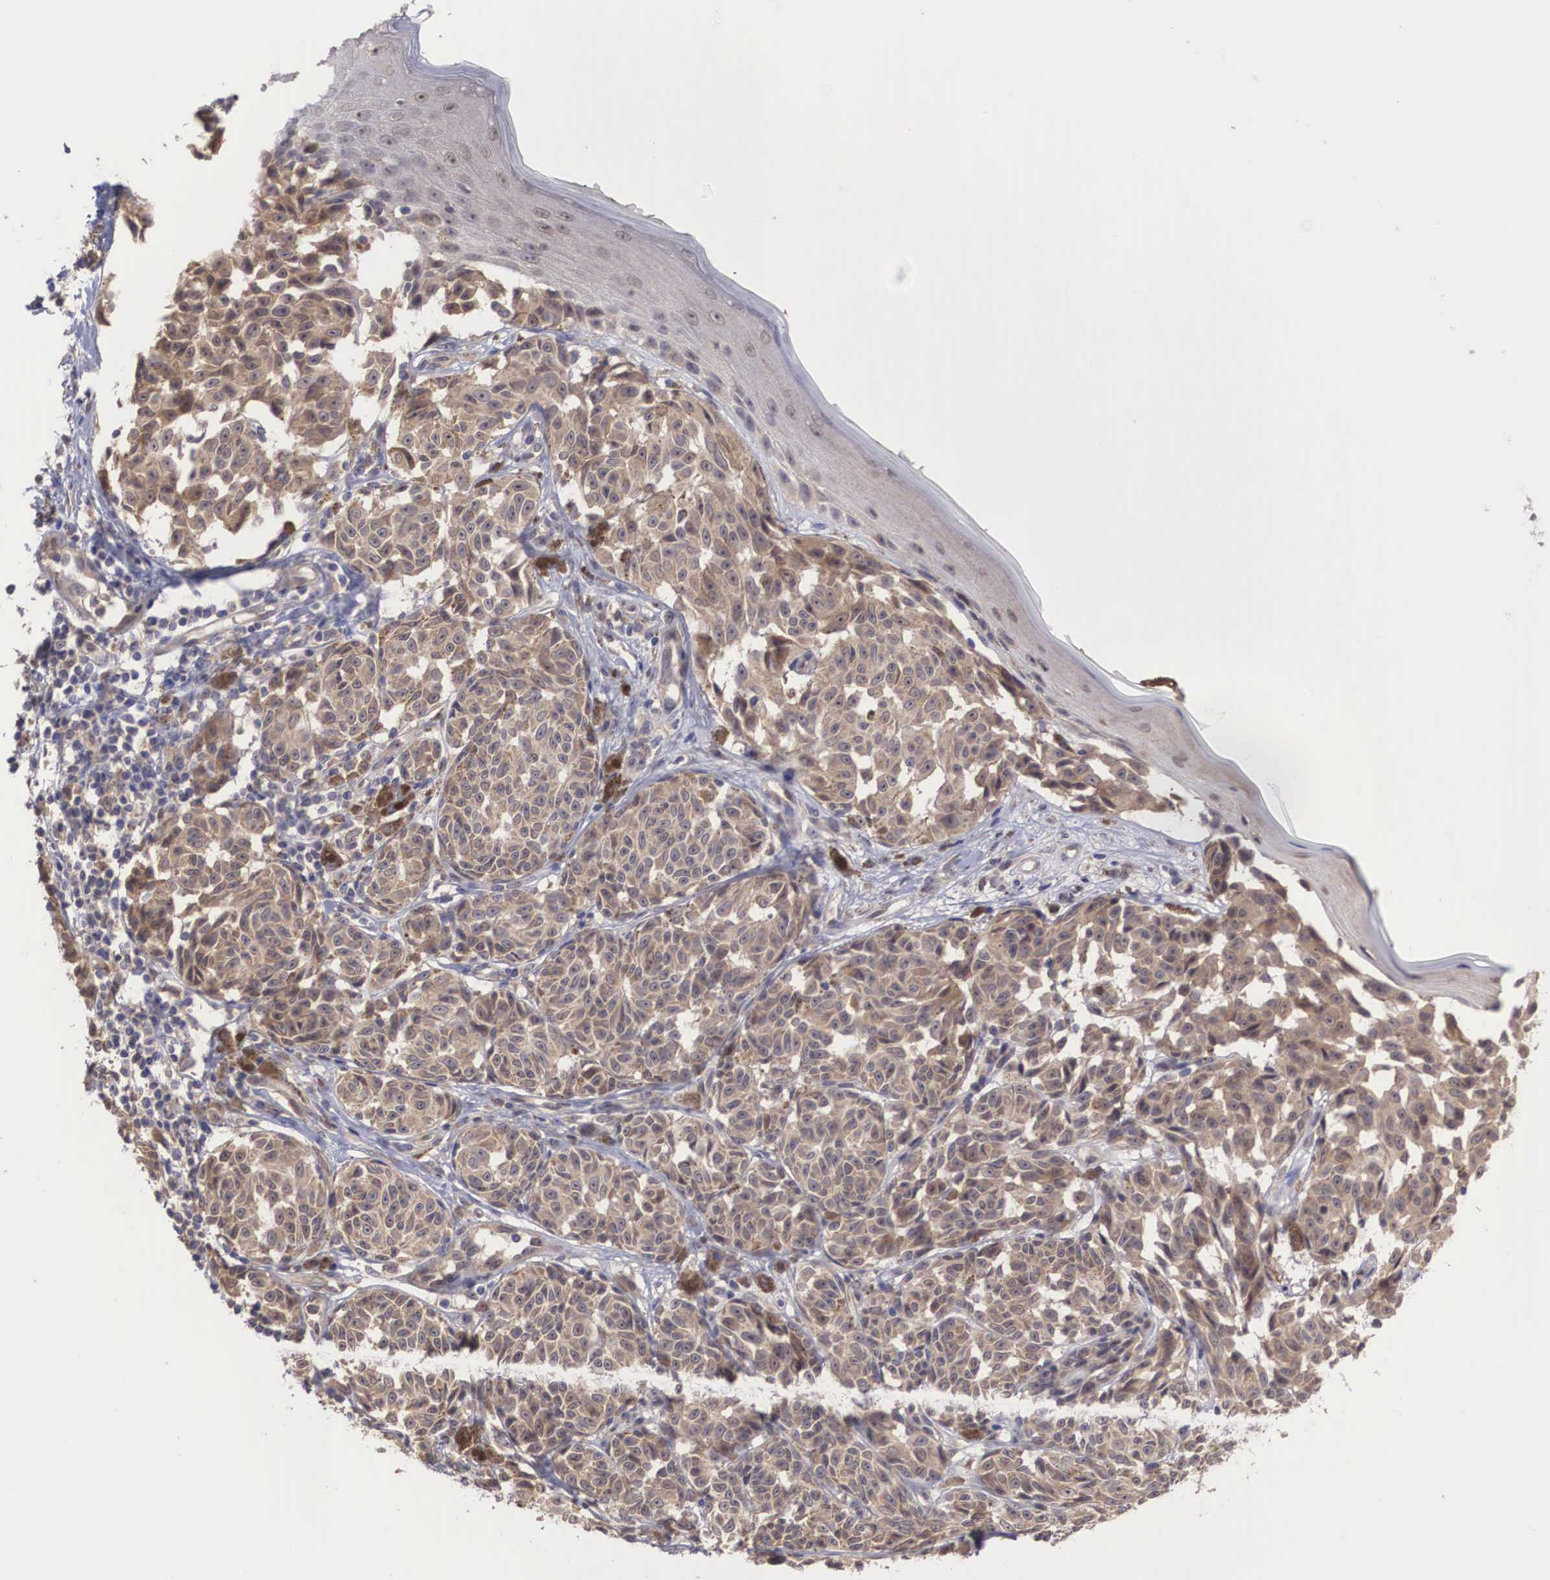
{"staining": {"intensity": "moderate", "quantity": ">75%", "location": "cytoplasmic/membranous,nuclear"}, "tissue": "melanoma", "cell_type": "Tumor cells", "image_type": "cancer", "snomed": [{"axis": "morphology", "description": "Malignant melanoma, NOS"}, {"axis": "topography", "description": "Skin"}], "caption": "This is an image of IHC staining of melanoma, which shows moderate positivity in the cytoplasmic/membranous and nuclear of tumor cells.", "gene": "DNAJB7", "patient": {"sex": "male", "age": 49}}